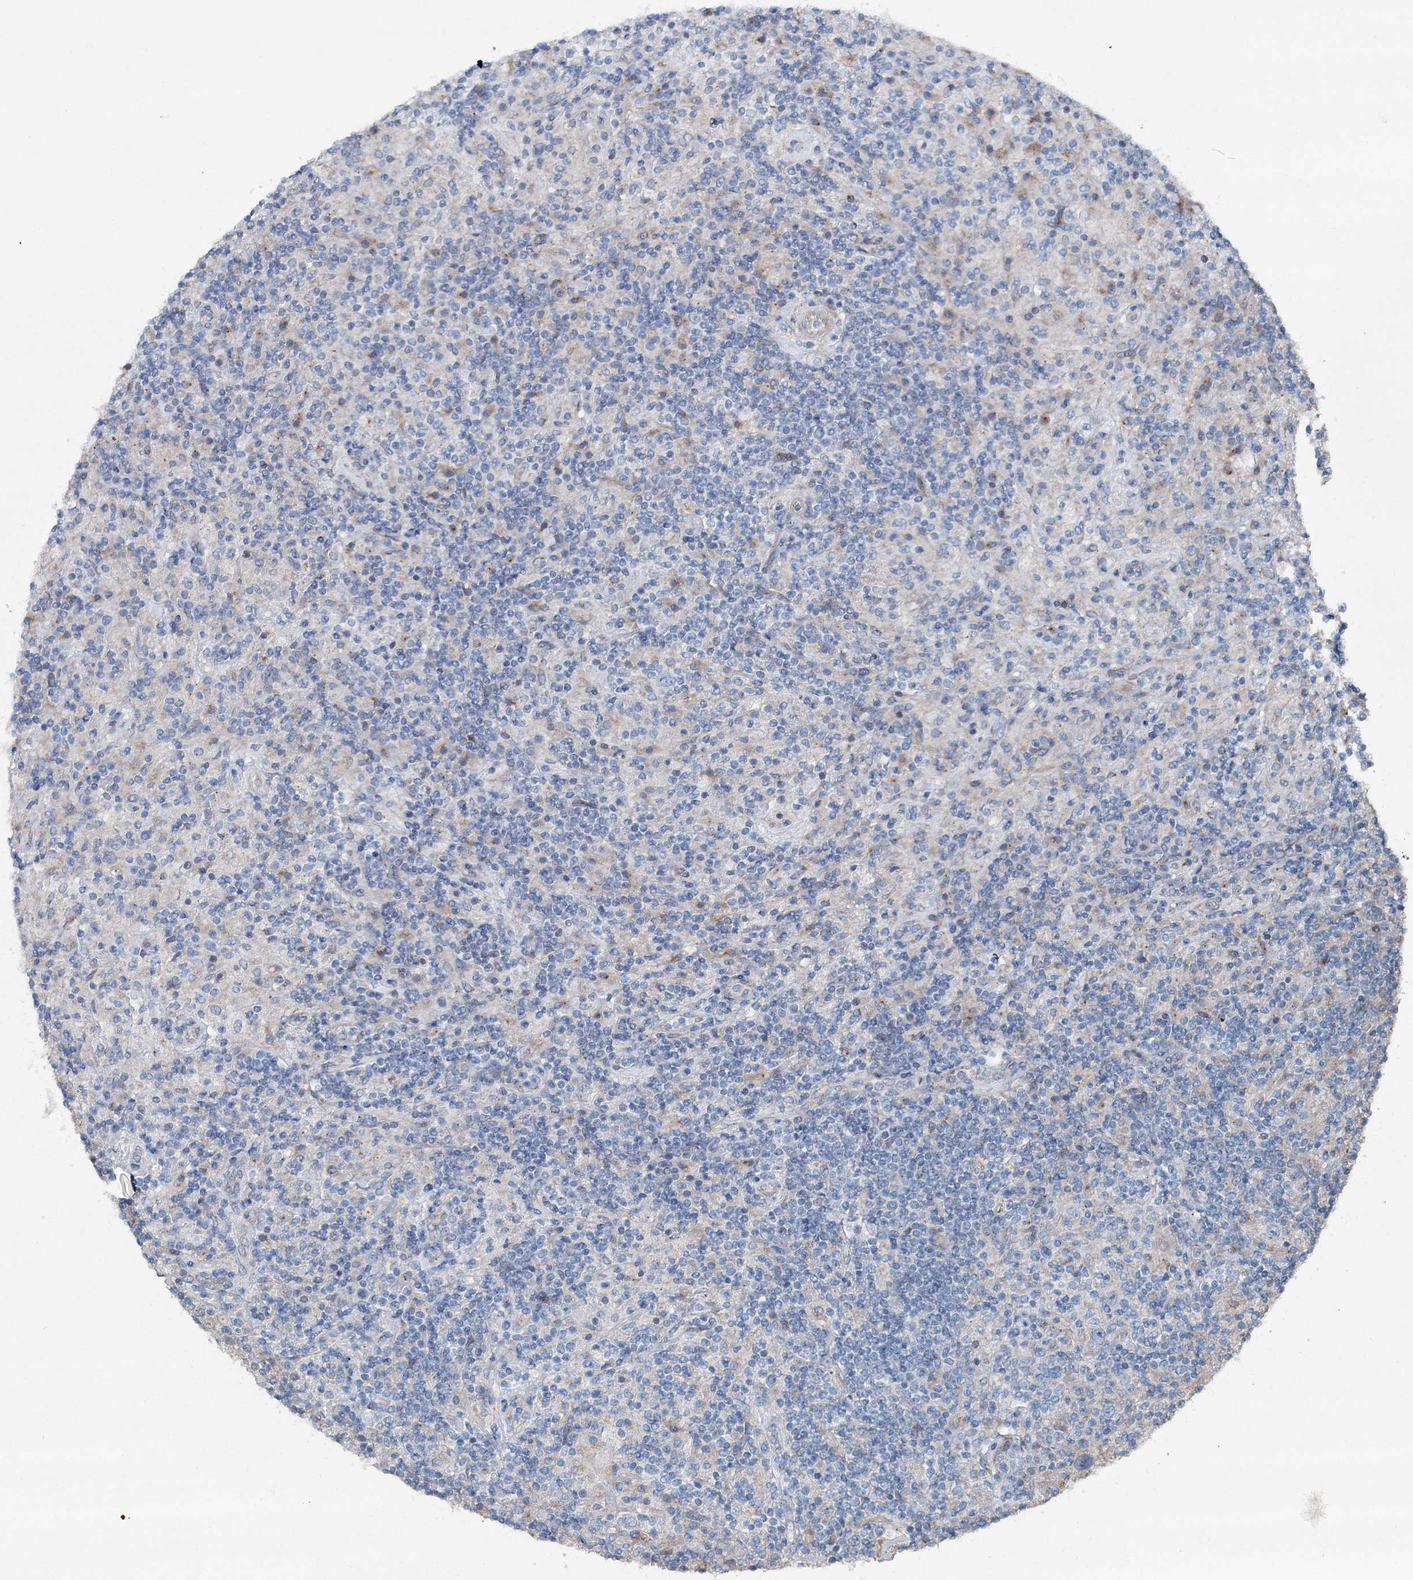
{"staining": {"intensity": "negative", "quantity": "none", "location": "none"}, "tissue": "lymphoma", "cell_type": "Tumor cells", "image_type": "cancer", "snomed": [{"axis": "morphology", "description": "Hodgkin's disease, NOS"}, {"axis": "topography", "description": "Lymph node"}], "caption": "A micrograph of human Hodgkin's disease is negative for staining in tumor cells.", "gene": "MPHOSPH9", "patient": {"sex": "male", "age": 70}}